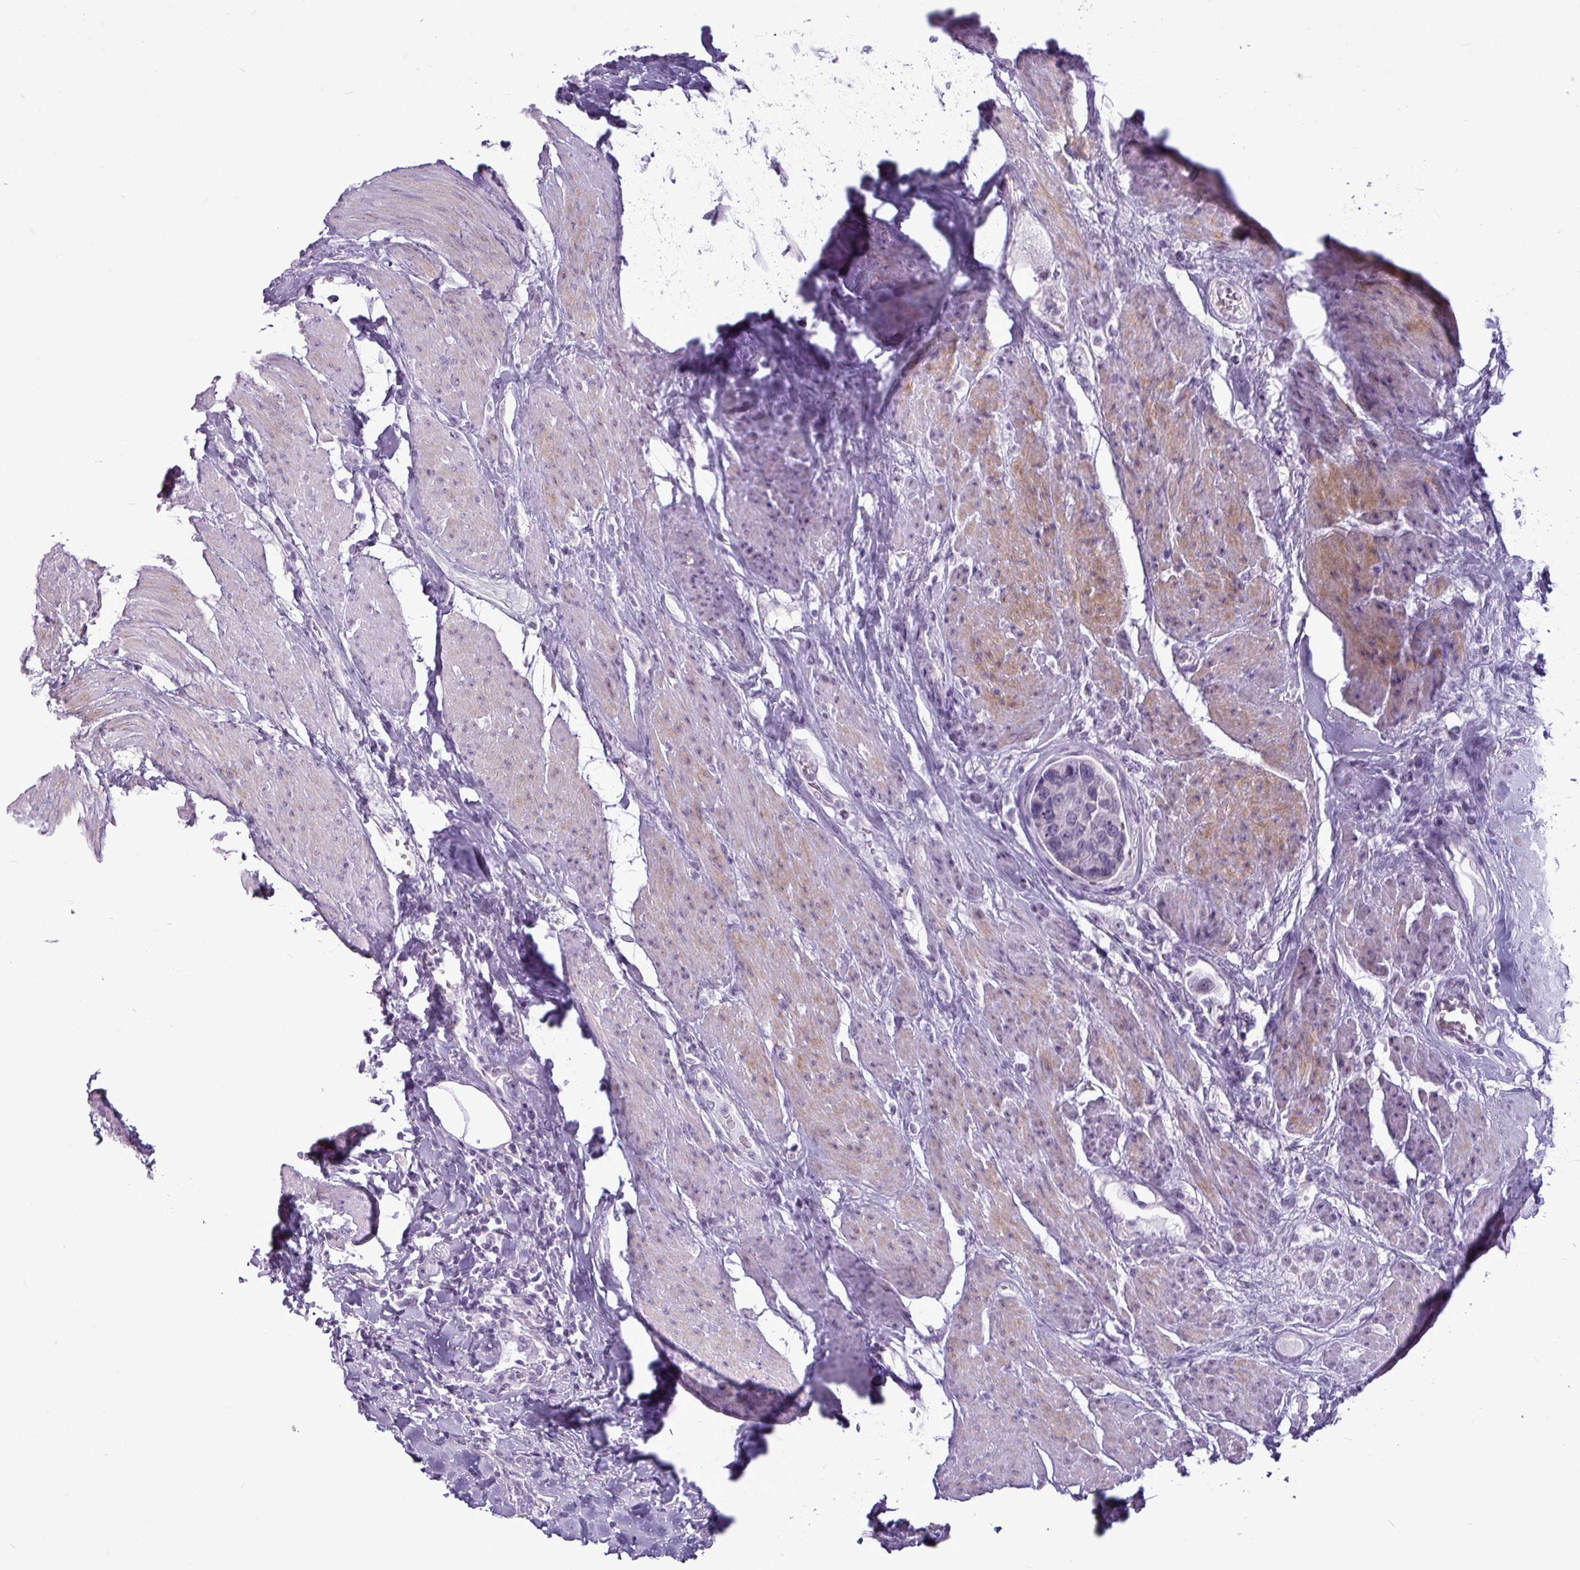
{"staining": {"intensity": "negative", "quantity": "none", "location": "none"}, "tissue": "urothelial cancer", "cell_type": "Tumor cells", "image_type": "cancer", "snomed": [{"axis": "morphology", "description": "Urothelial carcinoma, High grade"}, {"axis": "topography", "description": "Urinary bladder"}], "caption": "Human urothelial cancer stained for a protein using immunohistochemistry (IHC) displays no positivity in tumor cells.", "gene": "AMY2A", "patient": {"sex": "male", "age": 74}}